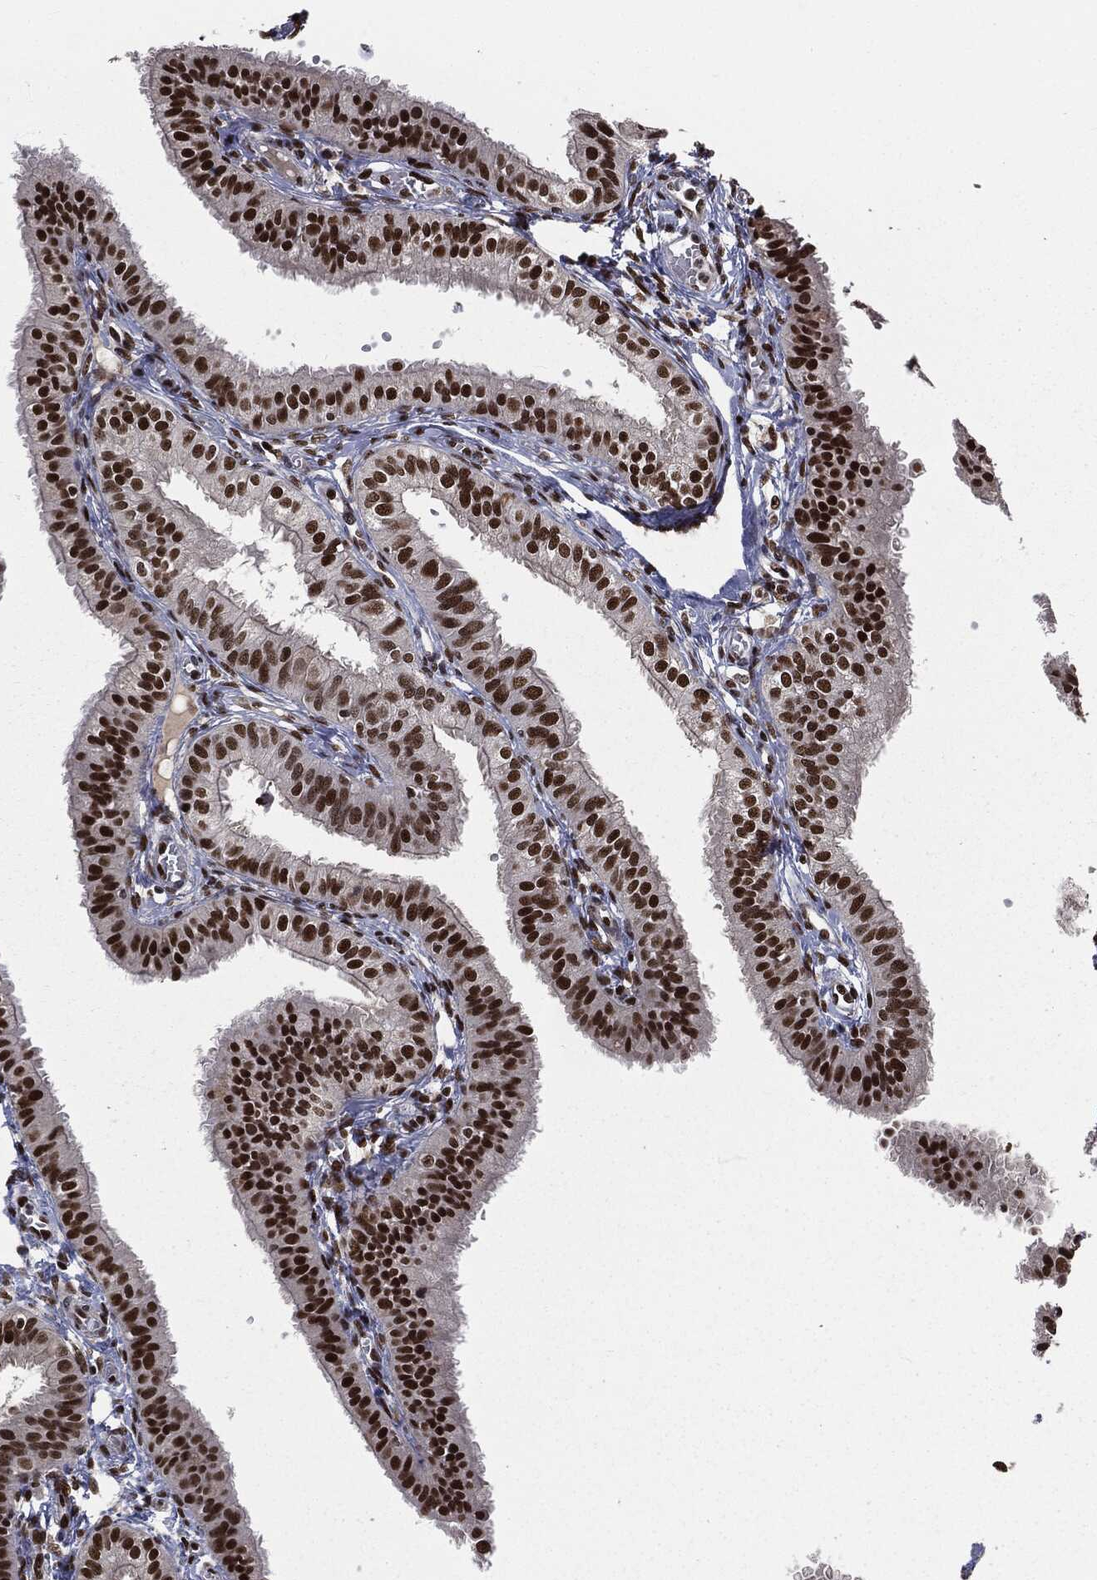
{"staining": {"intensity": "strong", "quantity": ">75%", "location": "nuclear"}, "tissue": "fallopian tube", "cell_type": "Glandular cells", "image_type": "normal", "snomed": [{"axis": "morphology", "description": "Normal tissue, NOS"}, {"axis": "topography", "description": "Fallopian tube"}, {"axis": "topography", "description": "Ovary"}], "caption": "Brown immunohistochemical staining in benign fallopian tube exhibits strong nuclear positivity in approximately >75% of glandular cells.", "gene": "DPH2", "patient": {"sex": "female", "age": 49}}